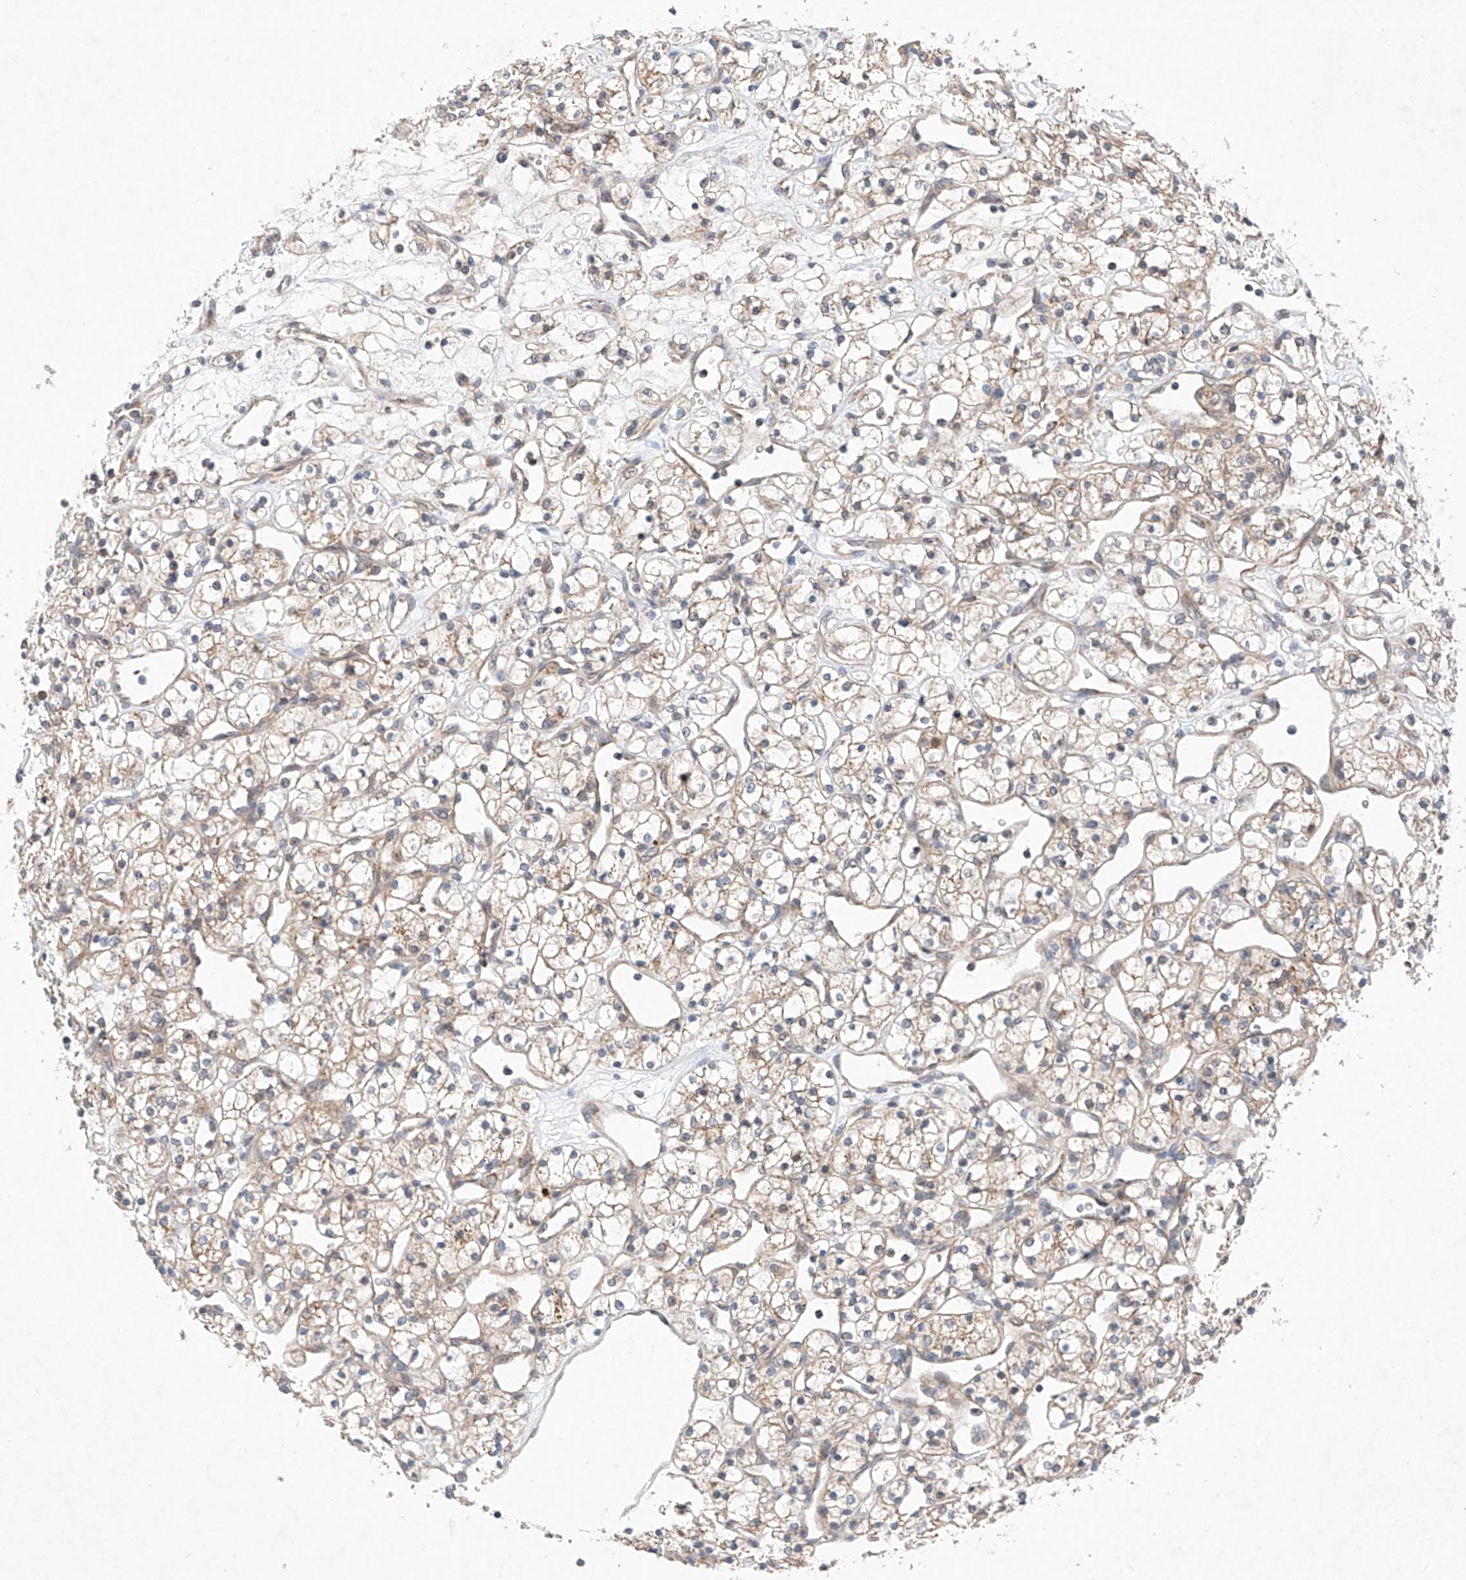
{"staining": {"intensity": "weak", "quantity": ">75%", "location": "cytoplasmic/membranous"}, "tissue": "renal cancer", "cell_type": "Tumor cells", "image_type": "cancer", "snomed": [{"axis": "morphology", "description": "Adenocarcinoma, NOS"}, {"axis": "topography", "description": "Kidney"}], "caption": "DAB immunohistochemical staining of renal adenocarcinoma displays weak cytoplasmic/membranous protein positivity in approximately >75% of tumor cells. Nuclei are stained in blue.", "gene": "FASTK", "patient": {"sex": "female", "age": 60}}